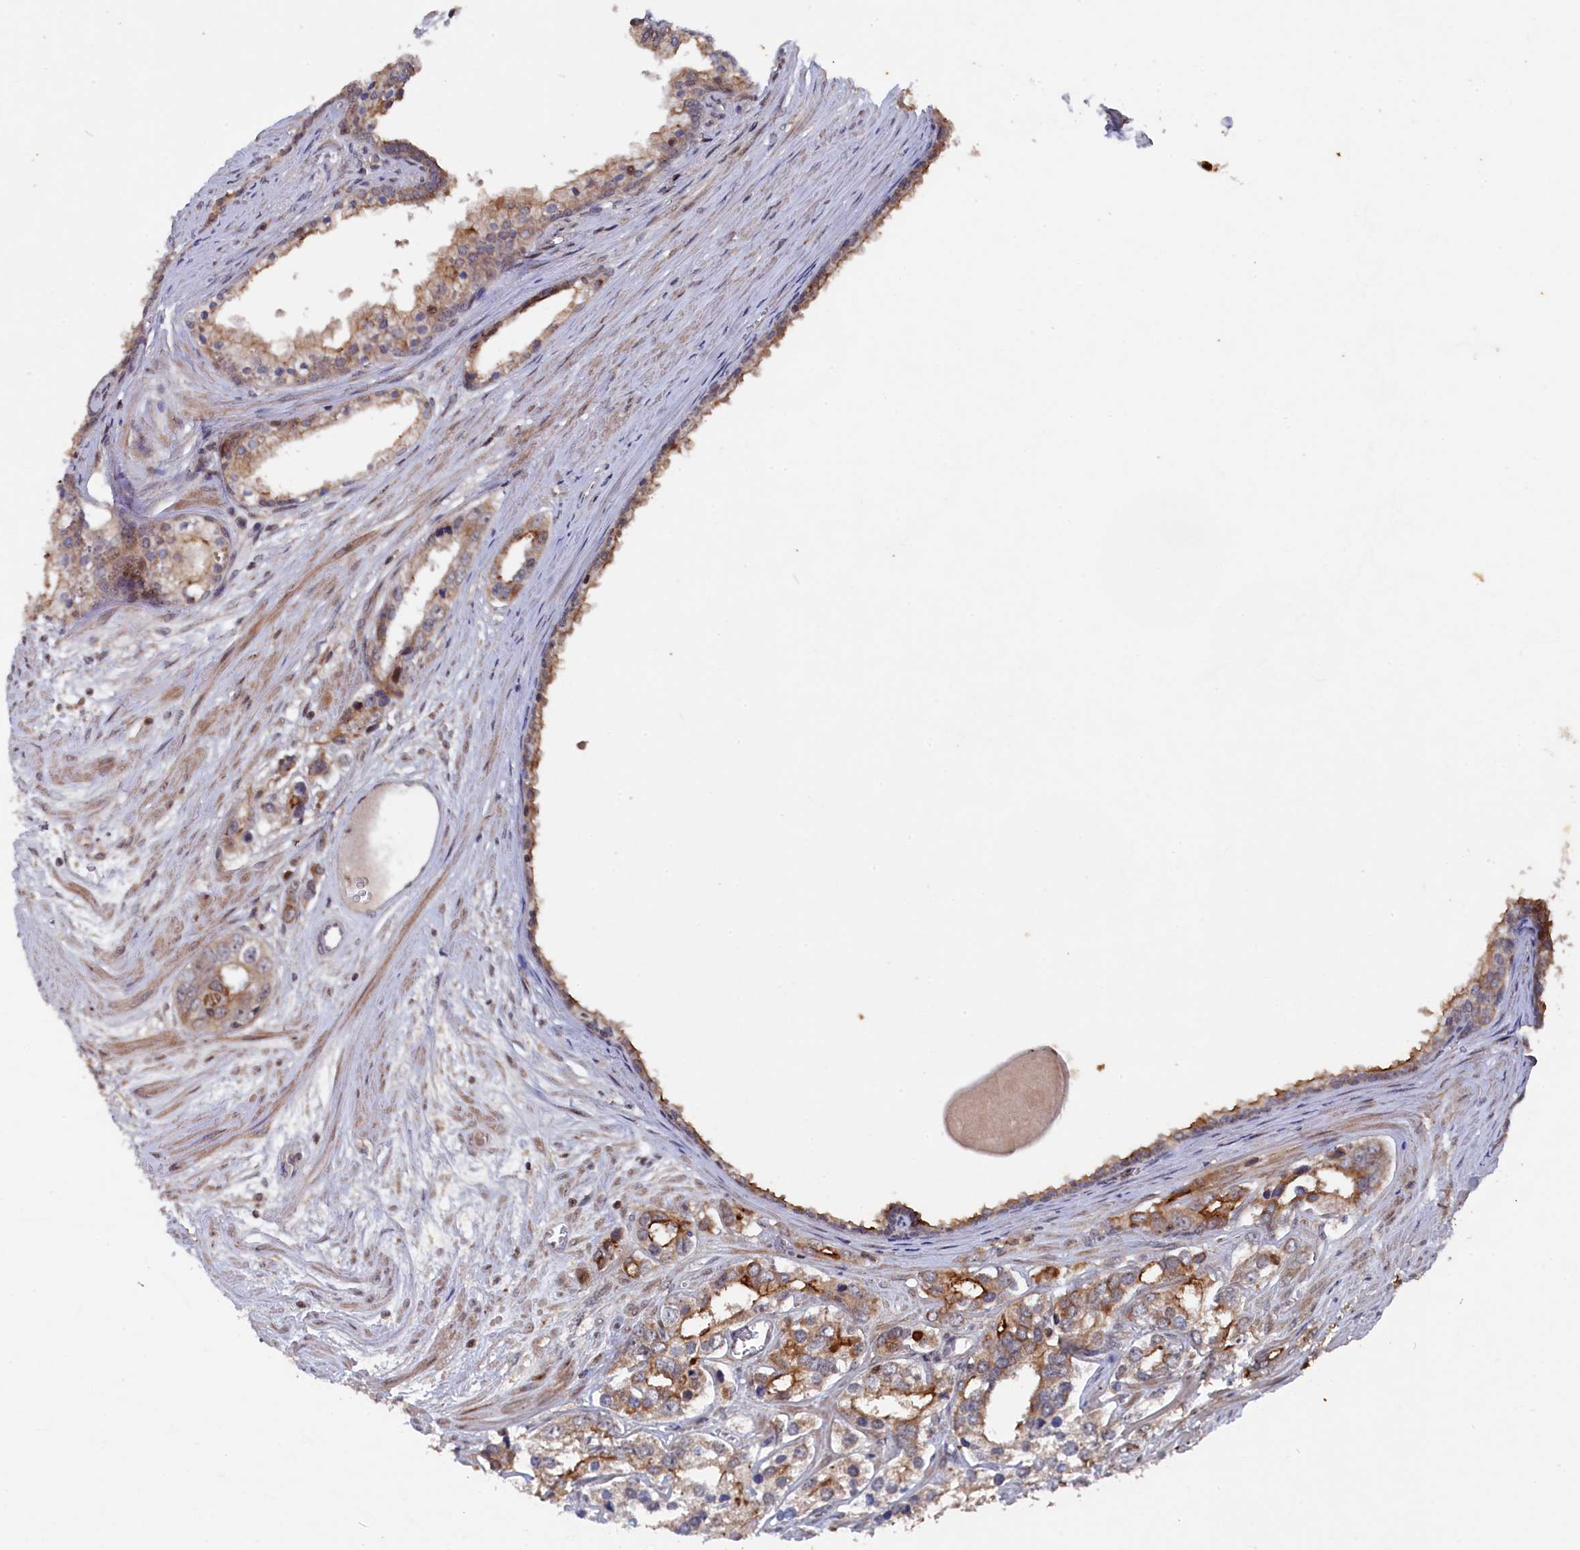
{"staining": {"intensity": "strong", "quantity": "<25%", "location": "cytoplasmic/membranous"}, "tissue": "prostate cancer", "cell_type": "Tumor cells", "image_type": "cancer", "snomed": [{"axis": "morphology", "description": "Adenocarcinoma, High grade"}, {"axis": "topography", "description": "Prostate"}], "caption": "Immunohistochemistry micrograph of prostate cancer stained for a protein (brown), which shows medium levels of strong cytoplasmic/membranous positivity in about <25% of tumor cells.", "gene": "TMC5", "patient": {"sex": "male", "age": 66}}